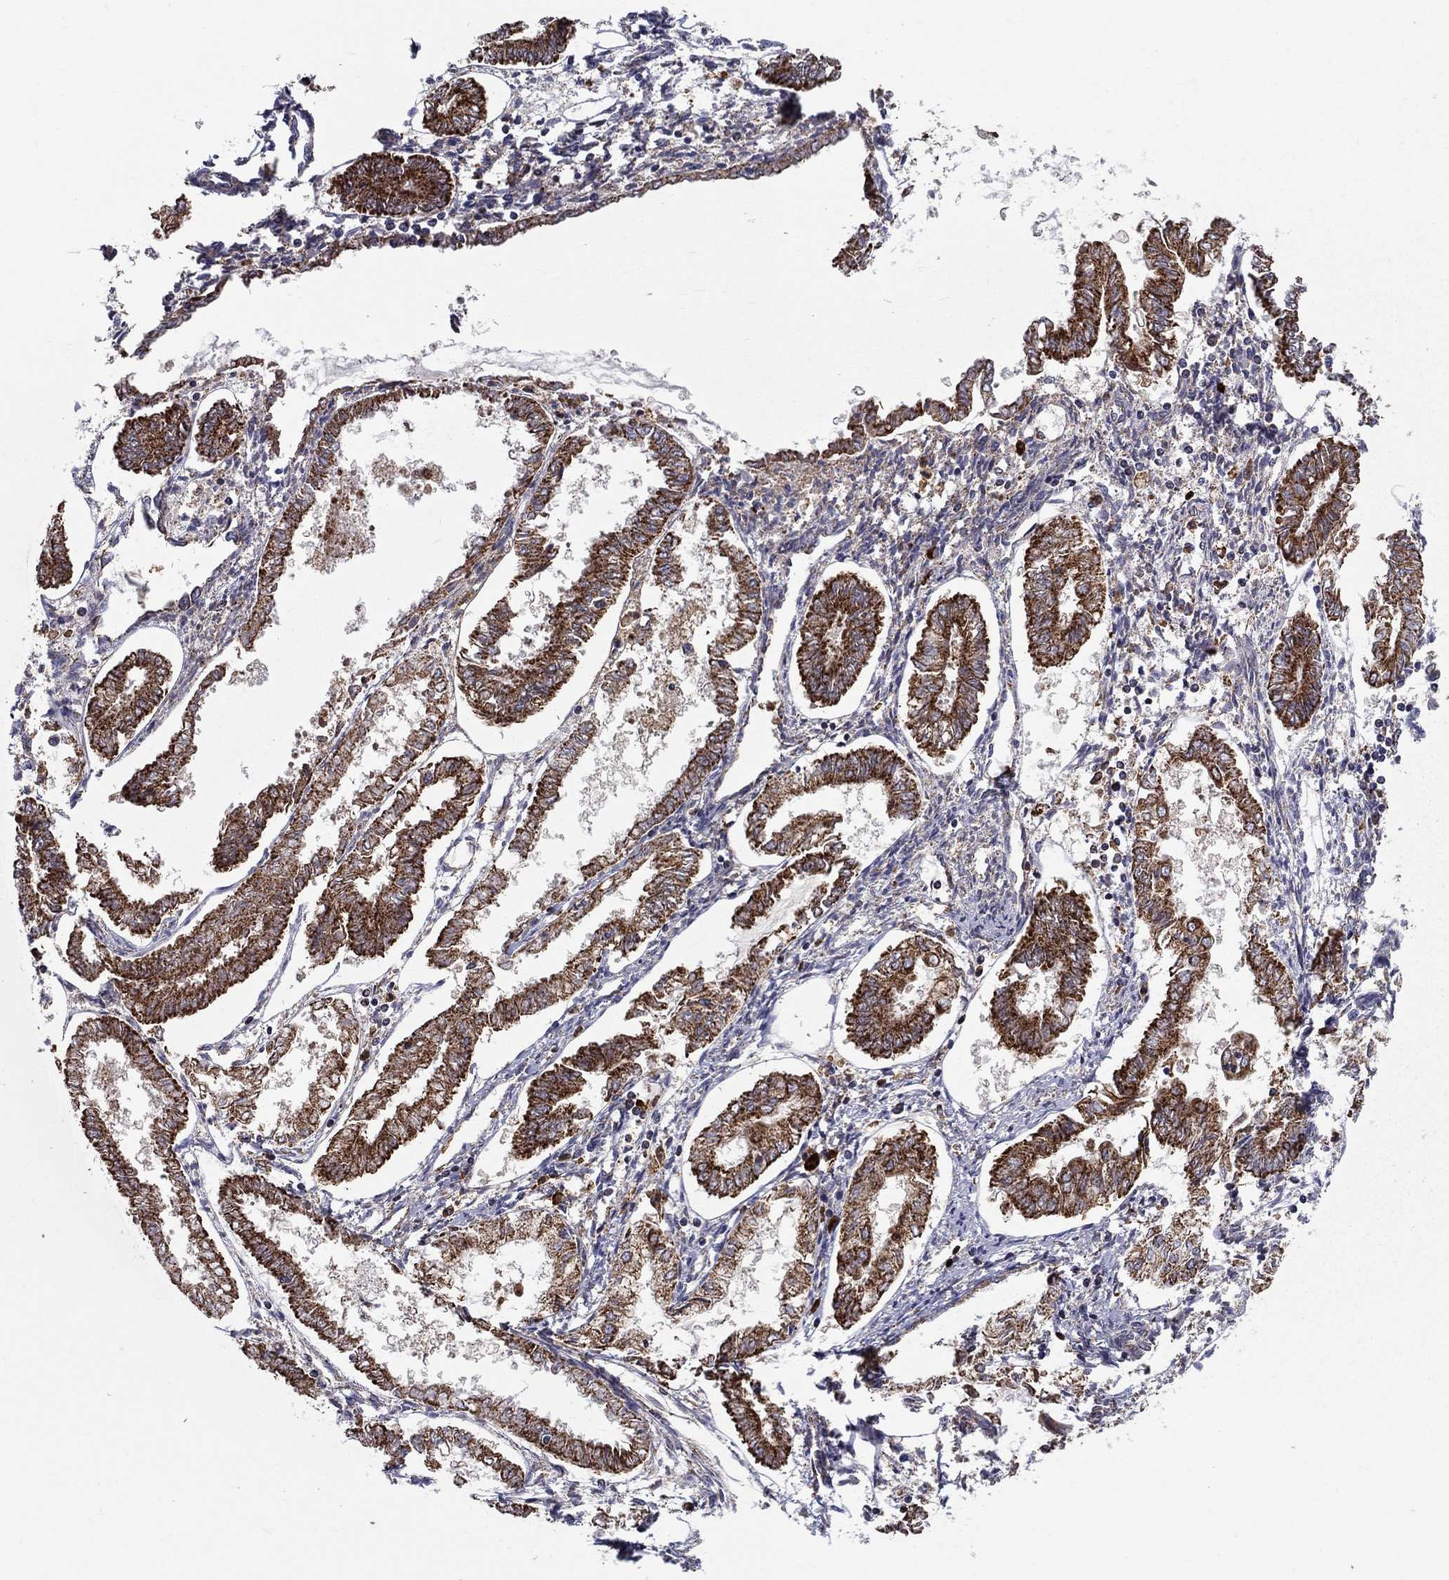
{"staining": {"intensity": "strong", "quantity": ">75%", "location": "cytoplasmic/membranous"}, "tissue": "endometrial cancer", "cell_type": "Tumor cells", "image_type": "cancer", "snomed": [{"axis": "morphology", "description": "Adenocarcinoma, NOS"}, {"axis": "topography", "description": "Endometrium"}], "caption": "Adenocarcinoma (endometrial) stained with a brown dye reveals strong cytoplasmic/membranous positive staining in approximately >75% of tumor cells.", "gene": "PRDX4", "patient": {"sex": "female", "age": 68}}